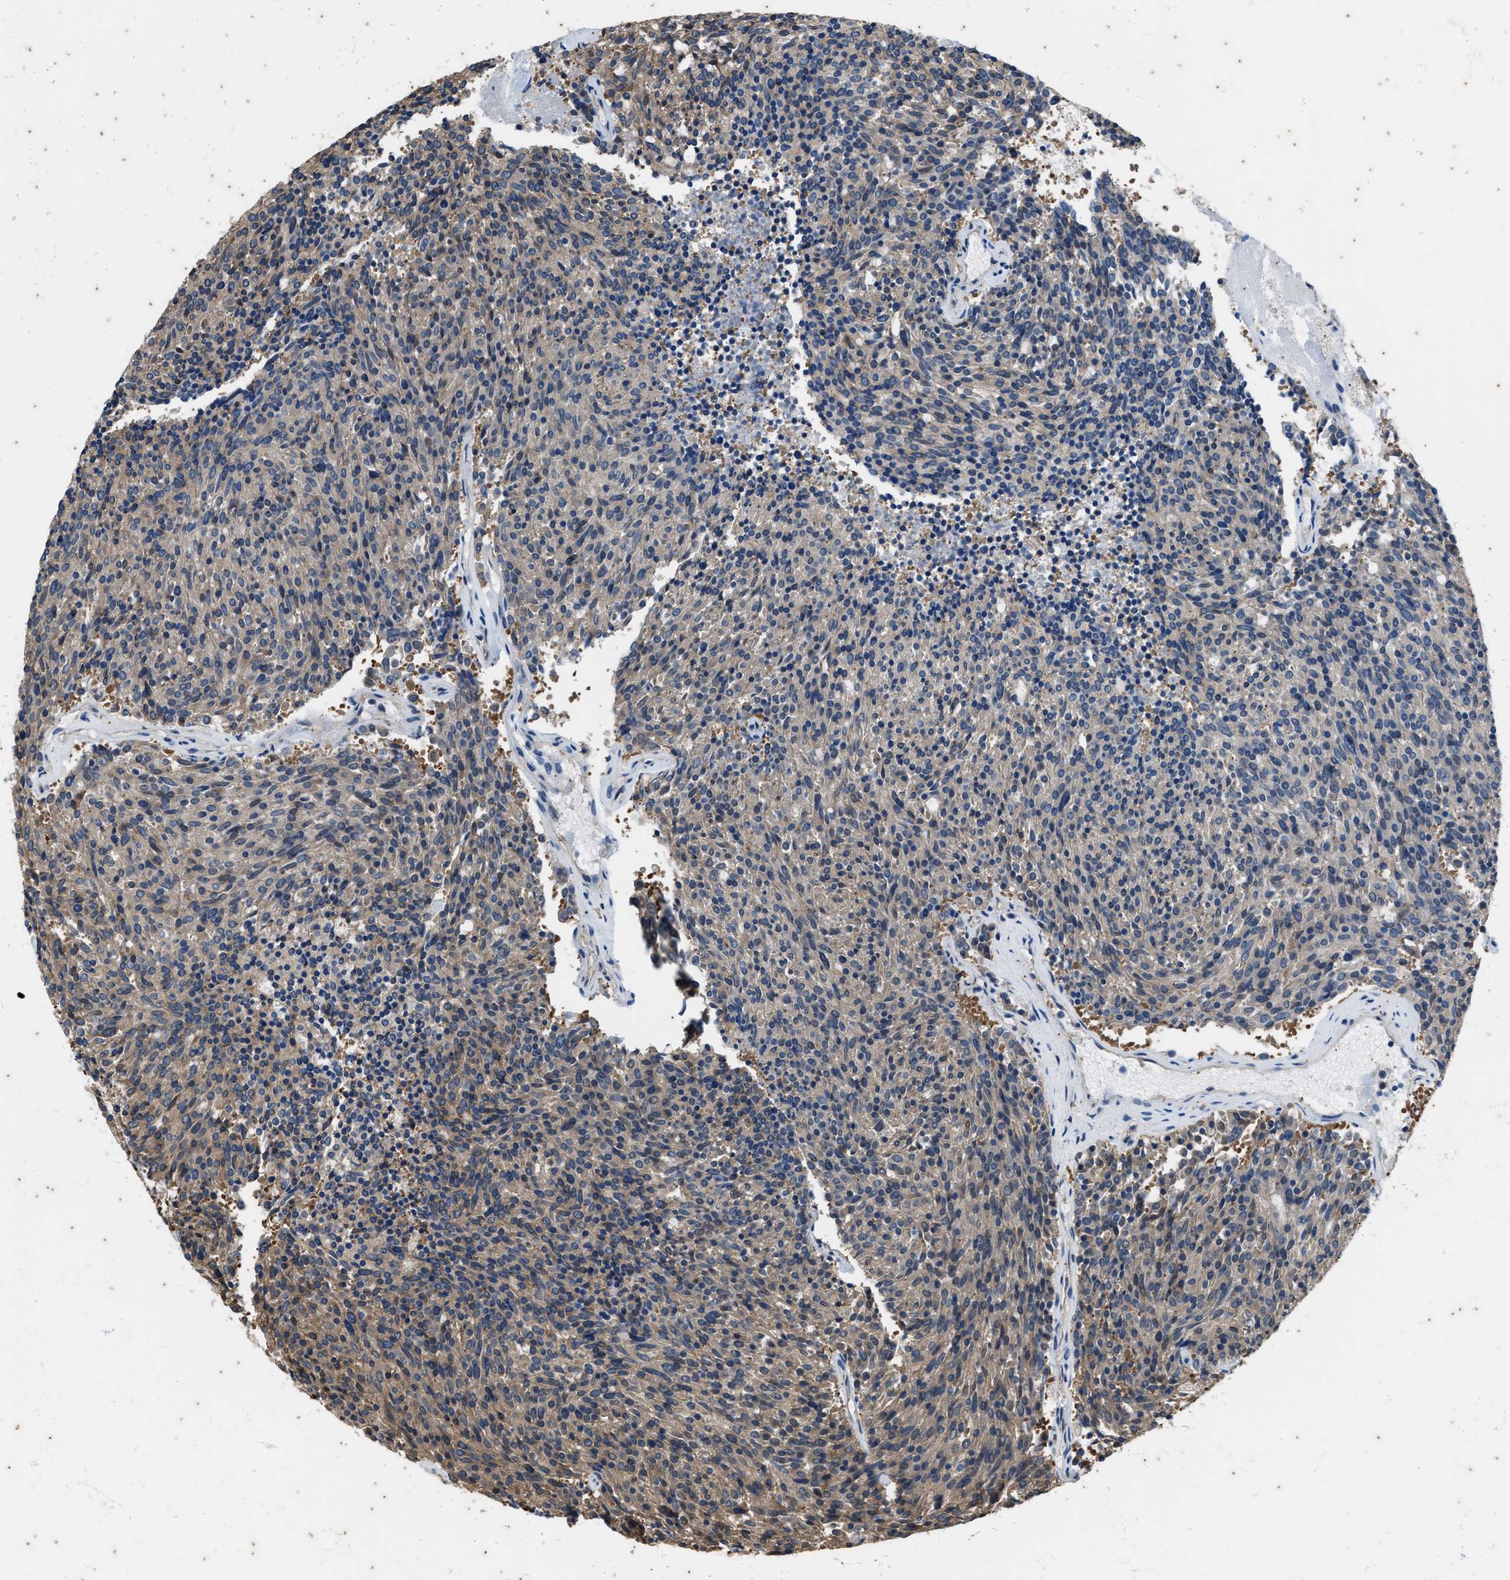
{"staining": {"intensity": "moderate", "quantity": "25%-75%", "location": "cytoplasmic/membranous"}, "tissue": "carcinoid", "cell_type": "Tumor cells", "image_type": "cancer", "snomed": [{"axis": "morphology", "description": "Carcinoid, malignant, NOS"}, {"axis": "topography", "description": "Pancreas"}], "caption": "Protein staining of carcinoid tissue reveals moderate cytoplasmic/membranous staining in about 25%-75% of tumor cells.", "gene": "COX19", "patient": {"sex": "female", "age": 54}}